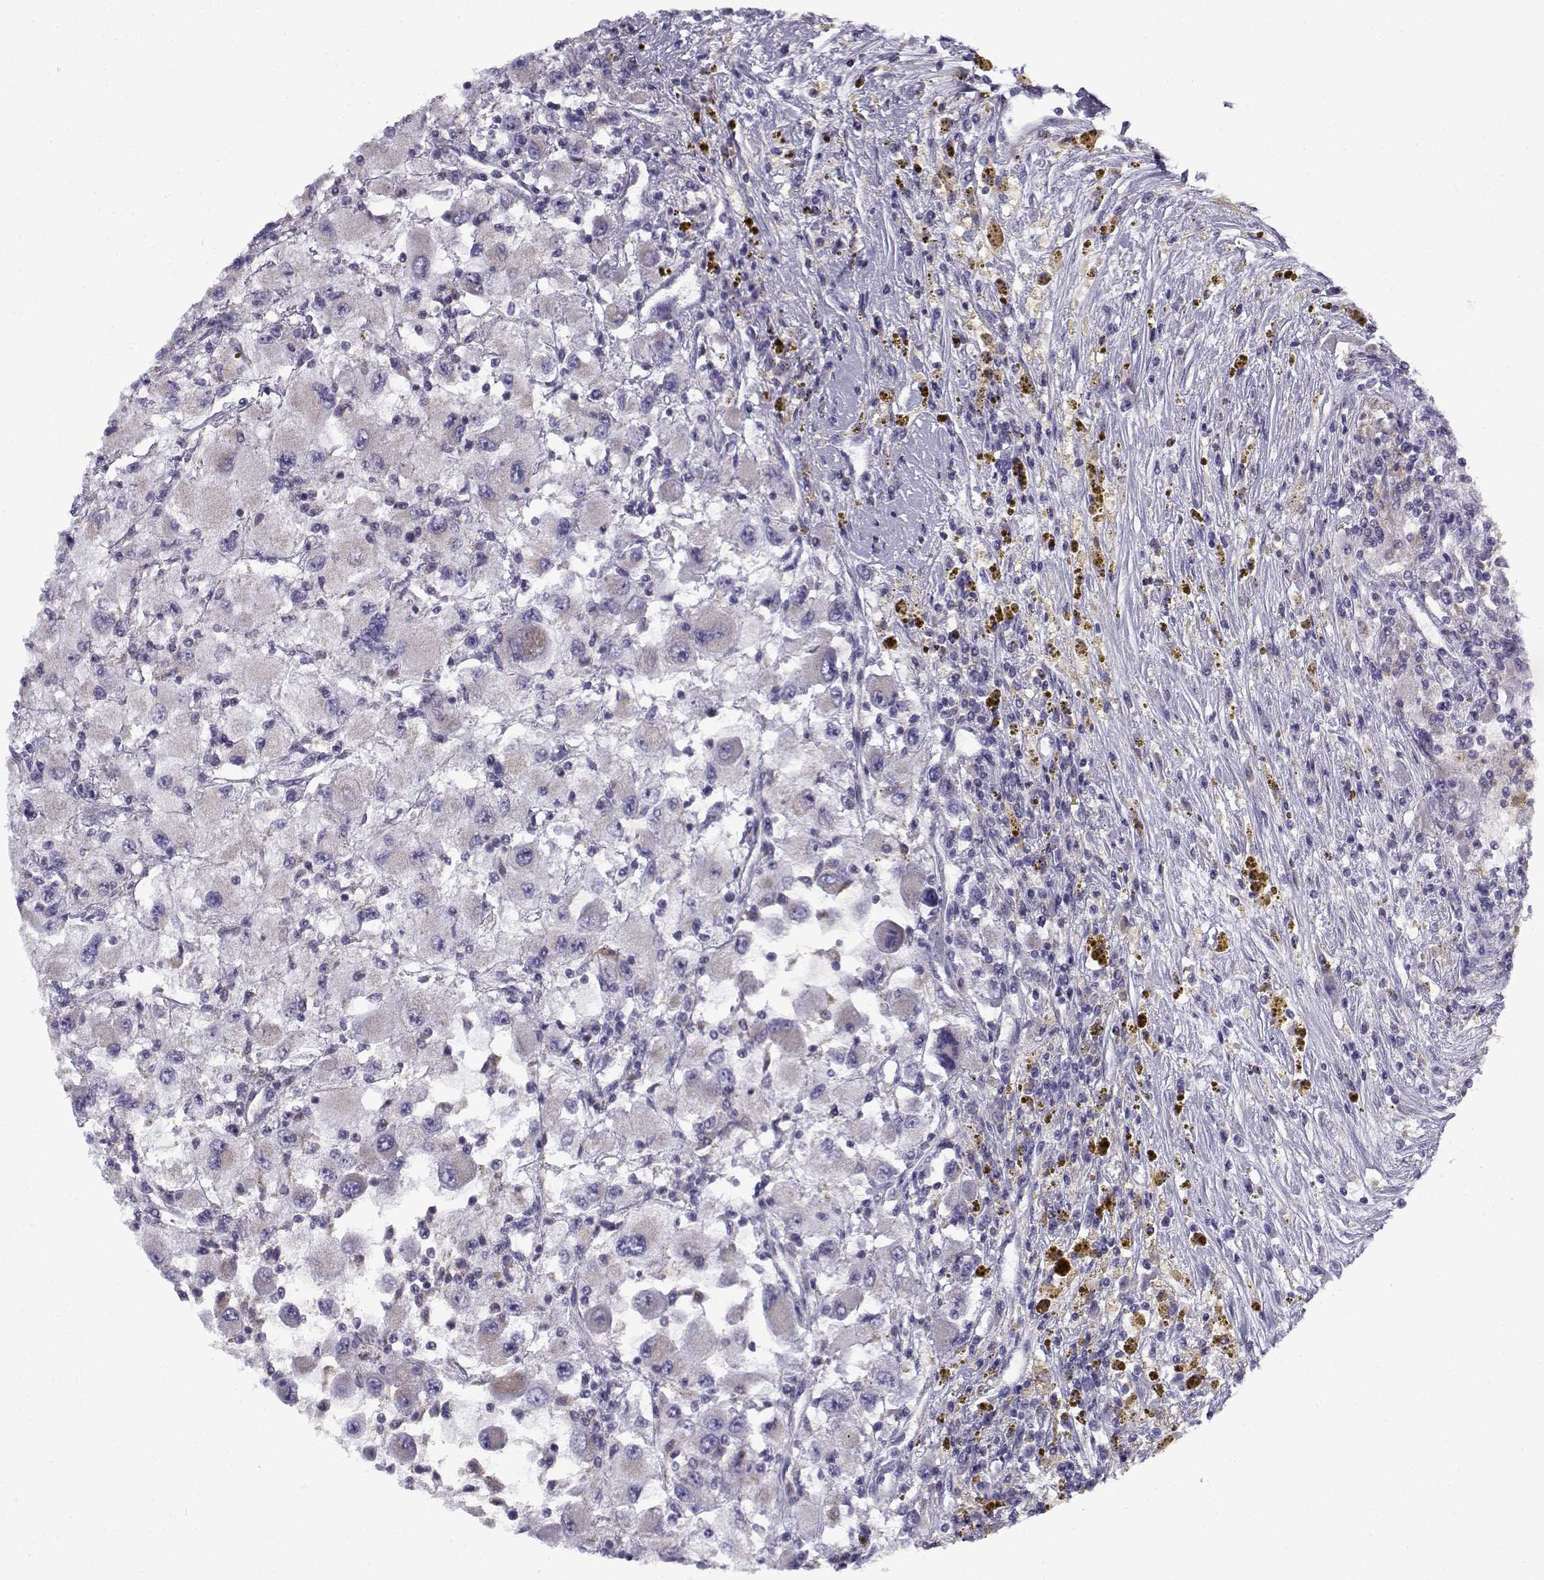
{"staining": {"intensity": "negative", "quantity": "none", "location": "none"}, "tissue": "renal cancer", "cell_type": "Tumor cells", "image_type": "cancer", "snomed": [{"axis": "morphology", "description": "Adenocarcinoma, NOS"}, {"axis": "topography", "description": "Kidney"}], "caption": "Tumor cells are negative for protein expression in human renal cancer (adenocarcinoma). (DAB (3,3'-diaminobenzidine) immunohistochemistry with hematoxylin counter stain).", "gene": "FAM166A", "patient": {"sex": "female", "age": 67}}